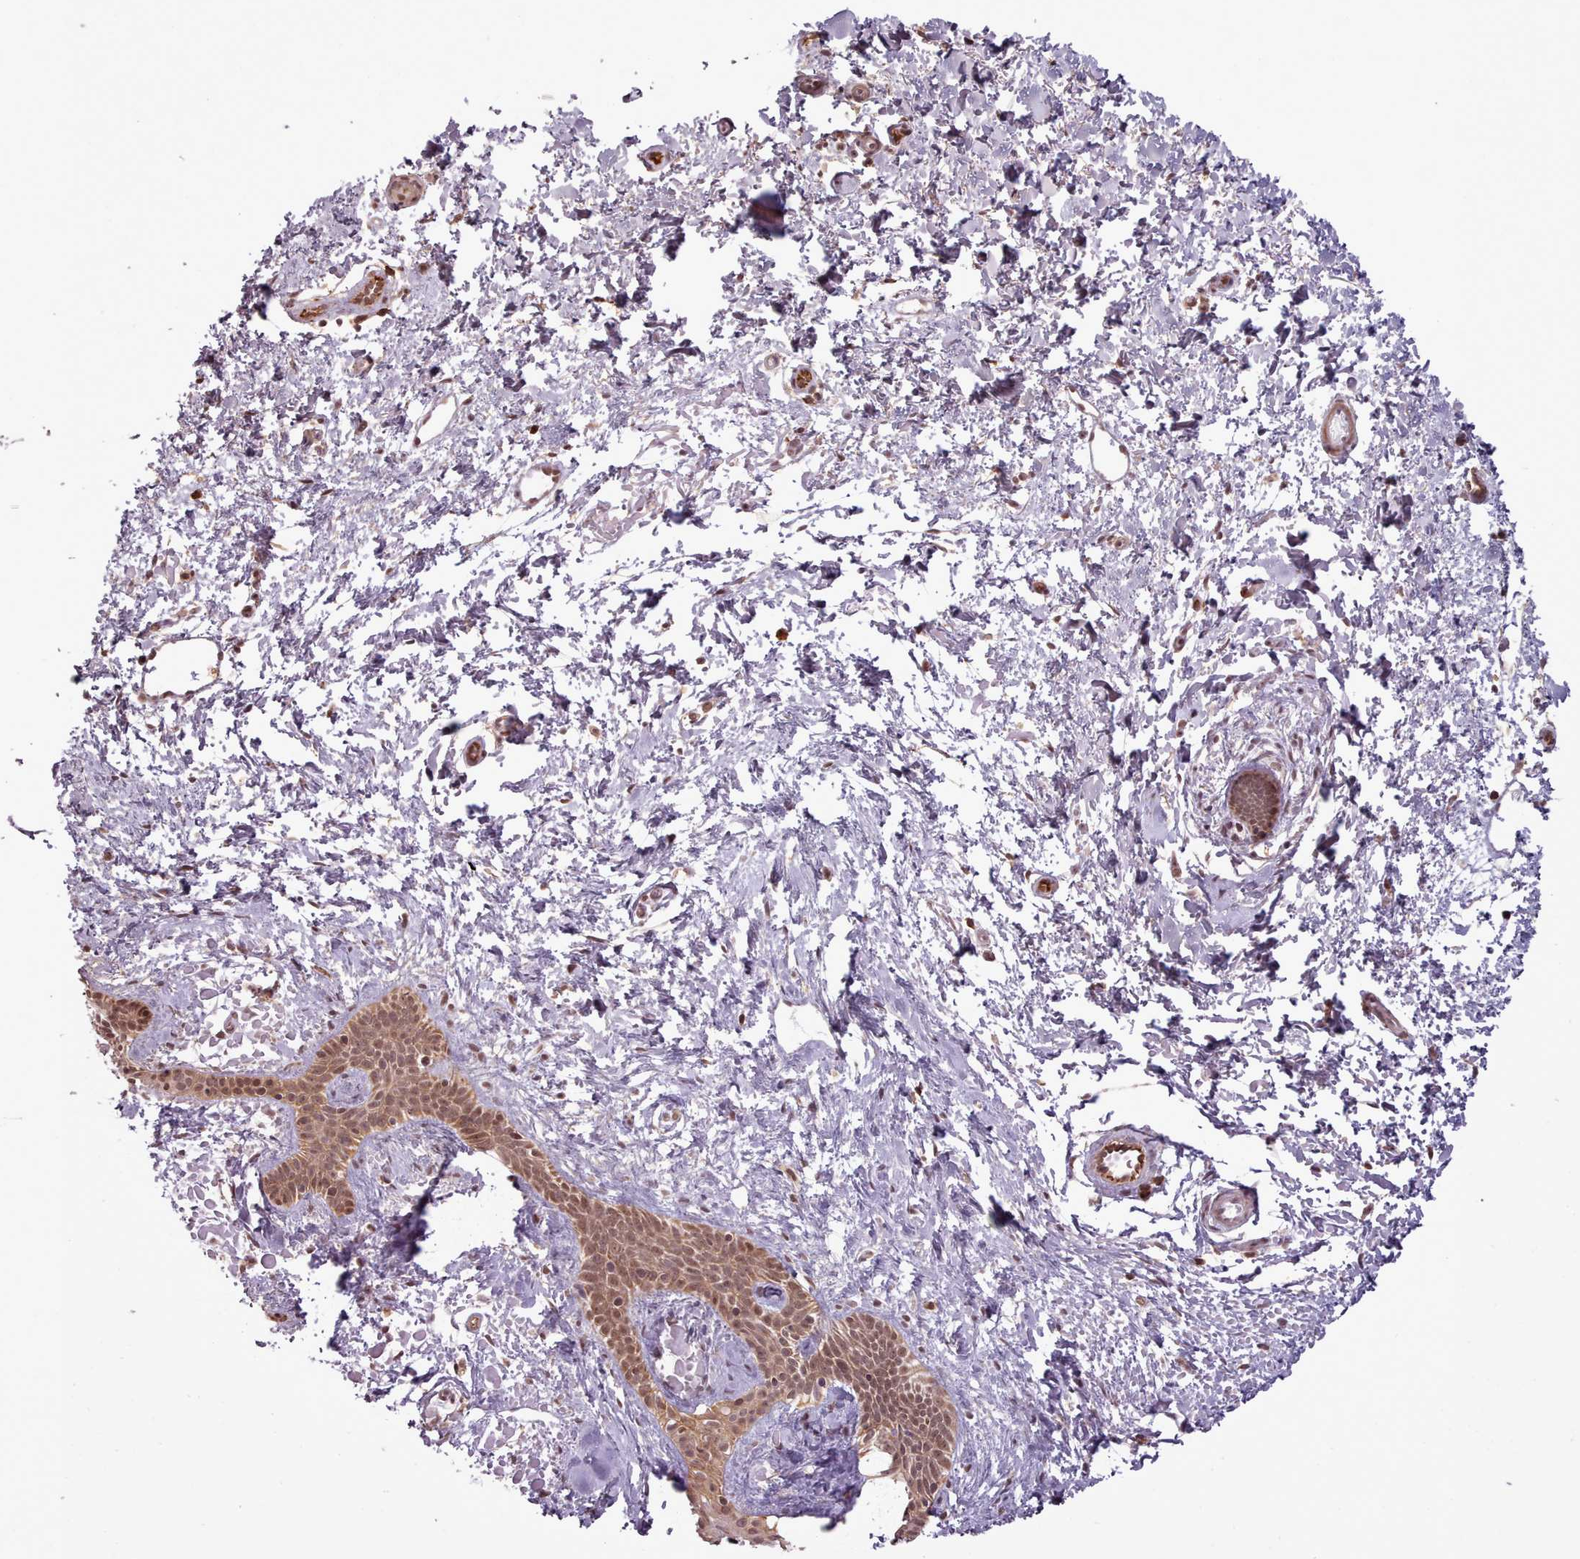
{"staining": {"intensity": "moderate", "quantity": ">75%", "location": "cytoplasmic/membranous"}, "tissue": "skin cancer", "cell_type": "Tumor cells", "image_type": "cancer", "snomed": [{"axis": "morphology", "description": "Basal cell carcinoma"}, {"axis": "topography", "description": "Skin"}], "caption": "This is an image of IHC staining of skin cancer, which shows moderate positivity in the cytoplasmic/membranous of tumor cells.", "gene": "ZMYM4", "patient": {"sex": "male", "age": 78}}